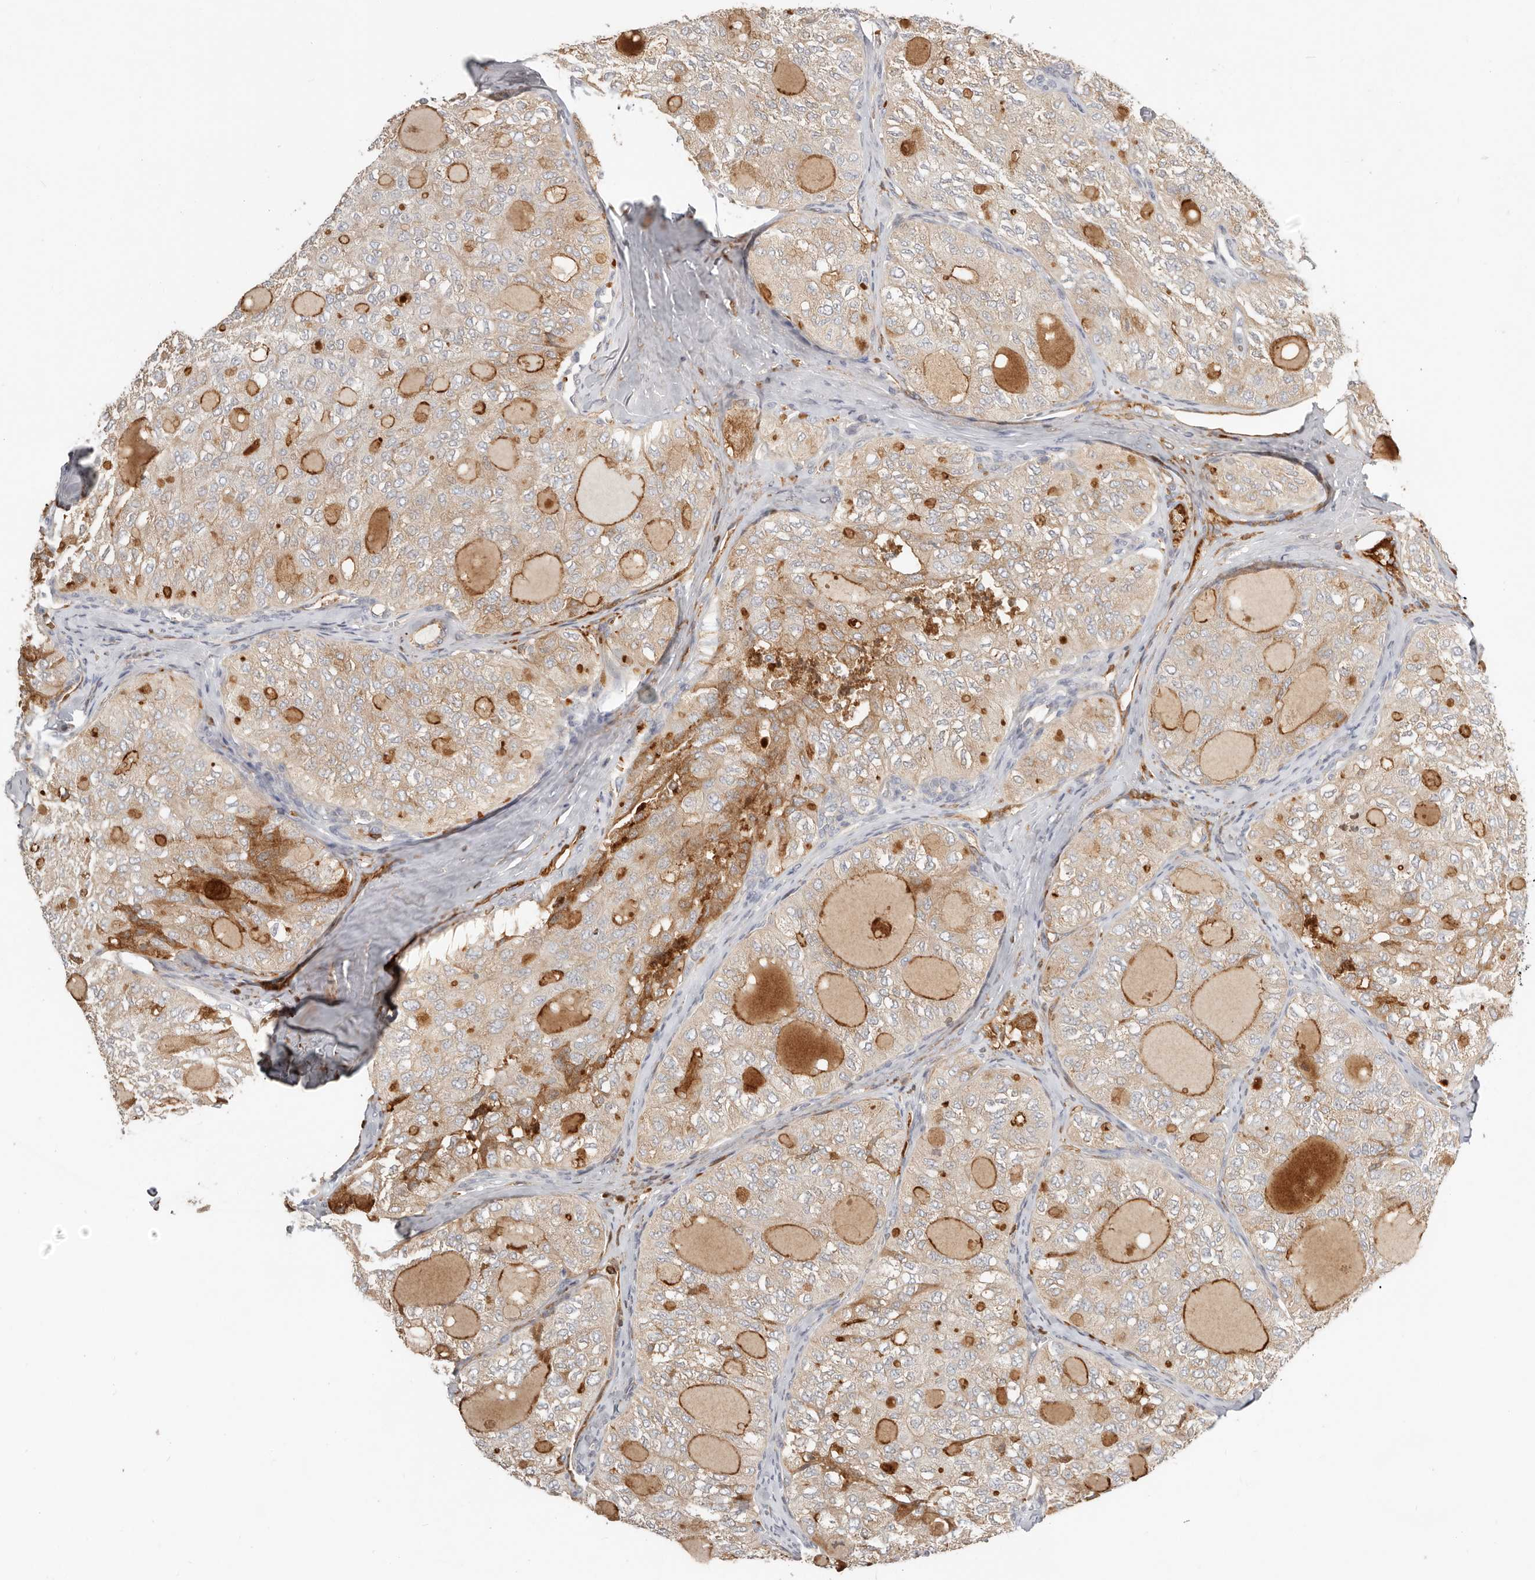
{"staining": {"intensity": "moderate", "quantity": "25%-75%", "location": "cytoplasmic/membranous"}, "tissue": "thyroid cancer", "cell_type": "Tumor cells", "image_type": "cancer", "snomed": [{"axis": "morphology", "description": "Follicular adenoma carcinoma, NOS"}, {"axis": "topography", "description": "Thyroid gland"}], "caption": "Immunohistochemistry (IHC) photomicrograph of human follicular adenoma carcinoma (thyroid) stained for a protein (brown), which exhibits medium levels of moderate cytoplasmic/membranous staining in about 25%-75% of tumor cells.", "gene": "MTFR2", "patient": {"sex": "male", "age": 75}}